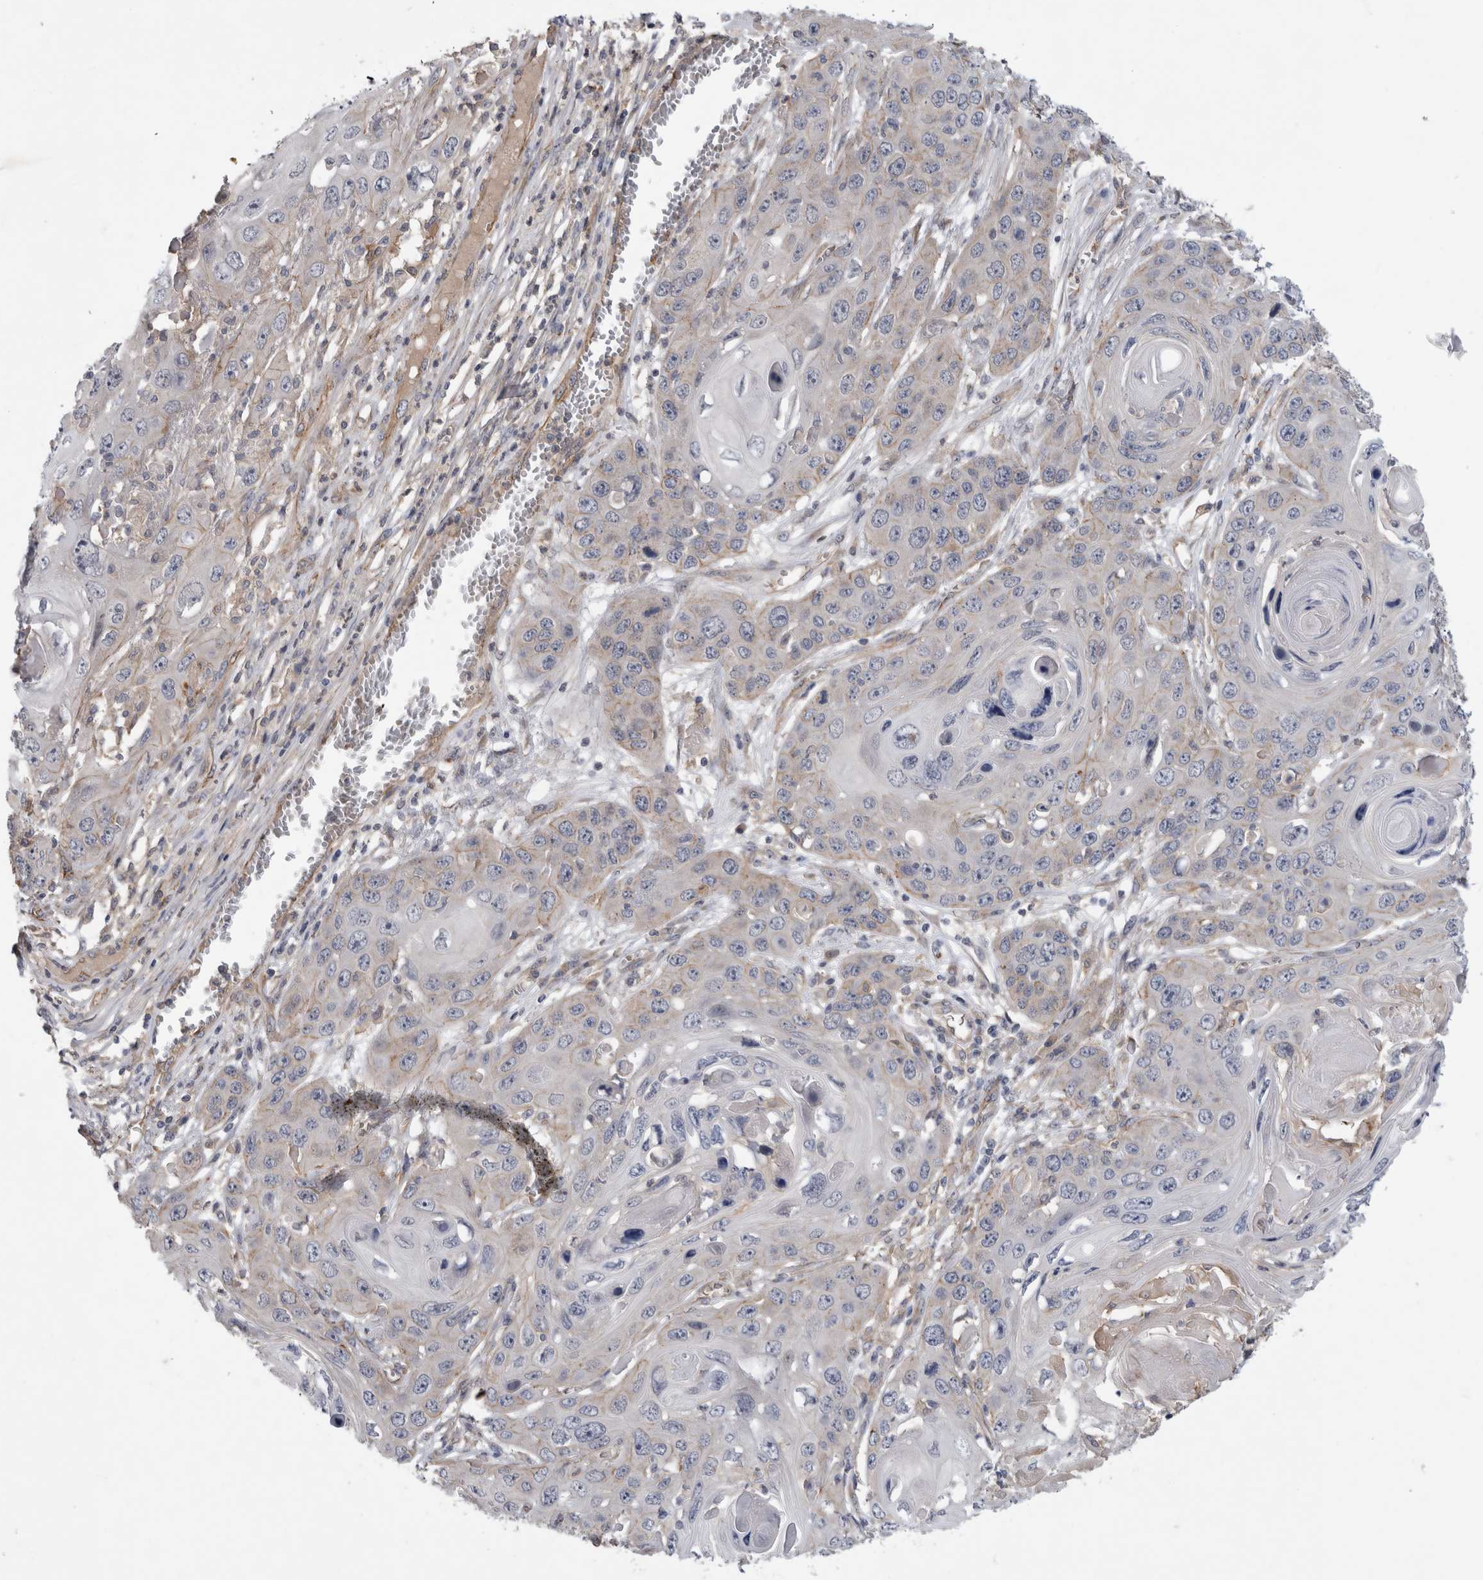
{"staining": {"intensity": "negative", "quantity": "none", "location": "none"}, "tissue": "skin cancer", "cell_type": "Tumor cells", "image_type": "cancer", "snomed": [{"axis": "morphology", "description": "Squamous cell carcinoma, NOS"}, {"axis": "topography", "description": "Skin"}], "caption": "Immunohistochemistry (IHC) of human squamous cell carcinoma (skin) reveals no staining in tumor cells.", "gene": "ANKFY1", "patient": {"sex": "male", "age": 55}}